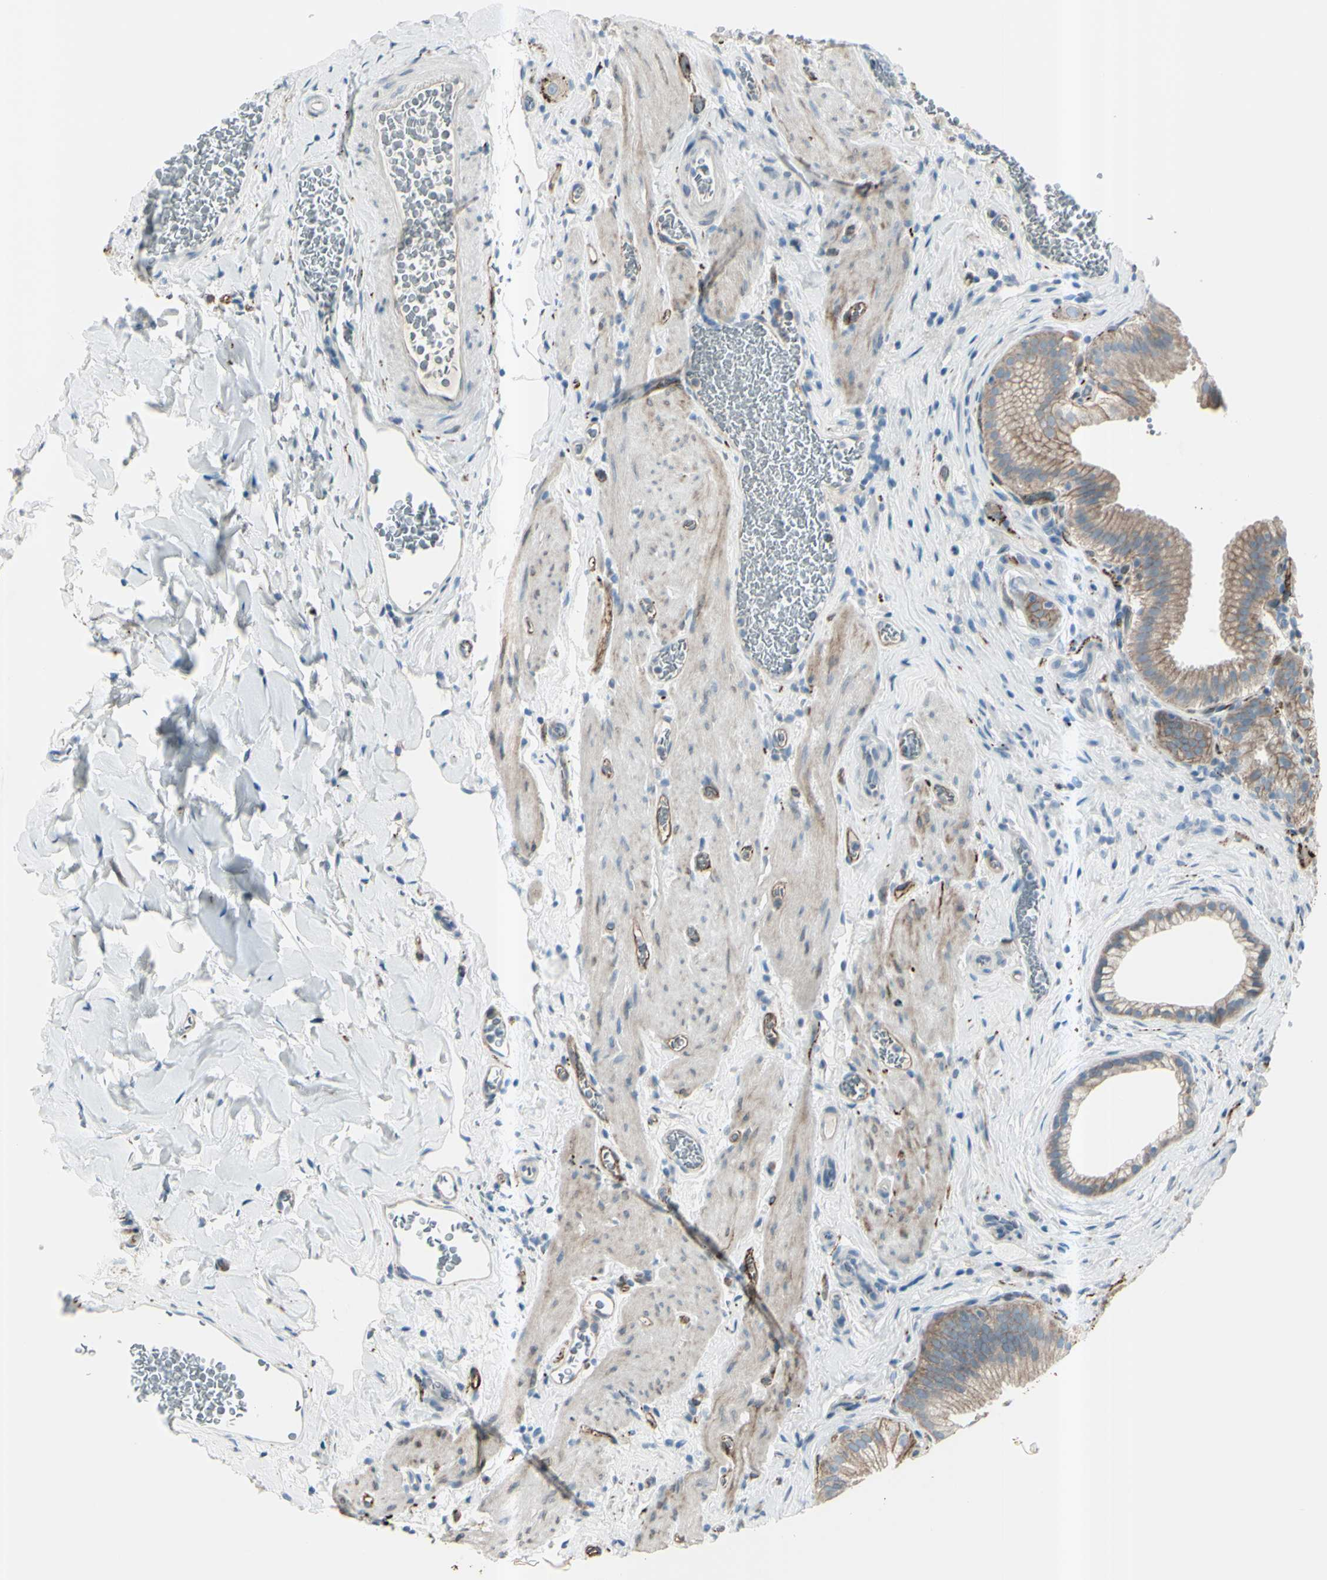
{"staining": {"intensity": "moderate", "quantity": ">75%", "location": "cytoplasmic/membranous"}, "tissue": "gallbladder", "cell_type": "Glandular cells", "image_type": "normal", "snomed": [{"axis": "morphology", "description": "Normal tissue, NOS"}, {"axis": "topography", "description": "Gallbladder"}], "caption": "Immunohistochemistry (IHC) staining of unremarkable gallbladder, which reveals medium levels of moderate cytoplasmic/membranous positivity in approximately >75% of glandular cells indicating moderate cytoplasmic/membranous protein staining. The staining was performed using DAB (3,3'-diaminobenzidine) (brown) for protein detection and nuclei were counterstained in hematoxylin (blue).", "gene": "GPR34", "patient": {"sex": "male", "age": 54}}